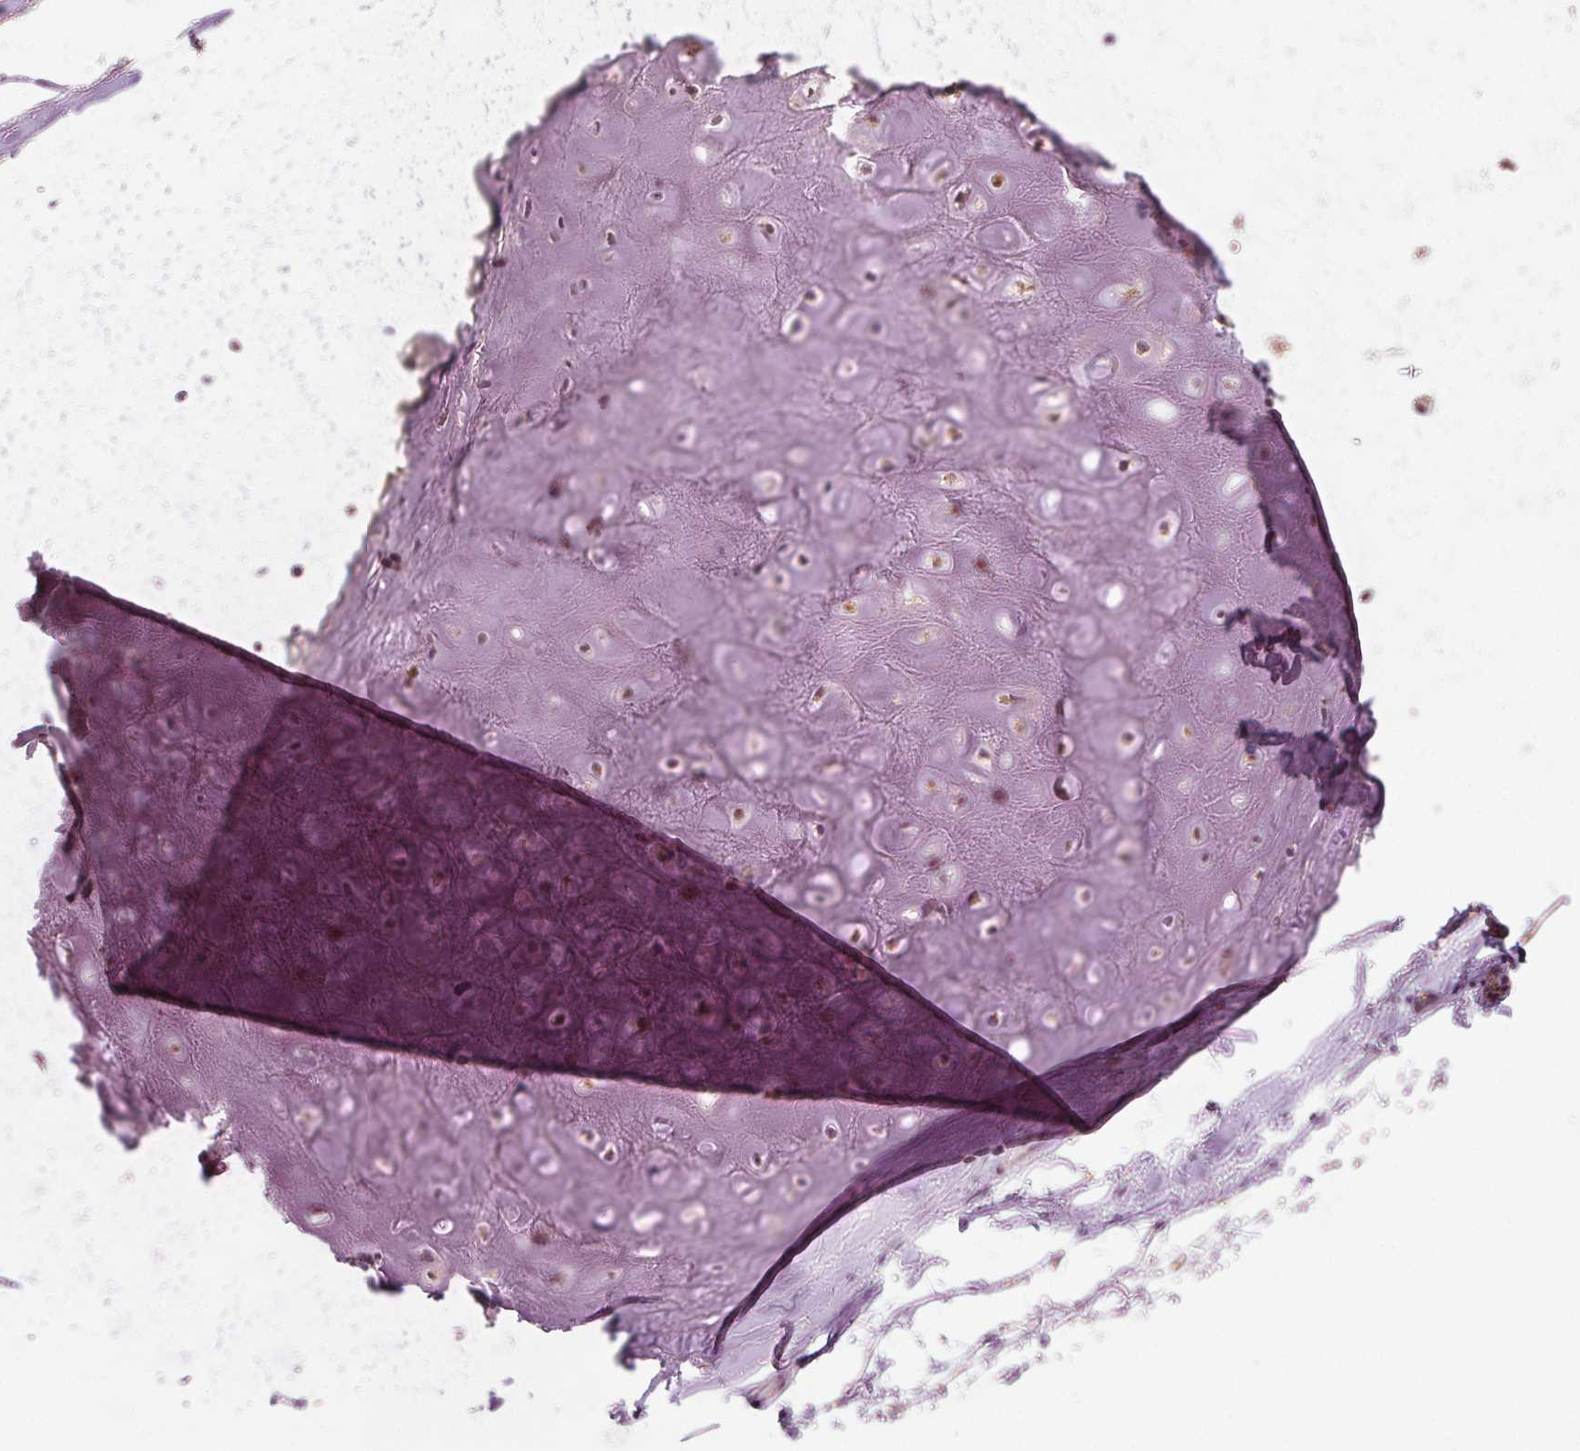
{"staining": {"intensity": "moderate", "quantity": "<25%", "location": "cytoplasmic/membranous"}, "tissue": "adipose tissue", "cell_type": "Adipocytes", "image_type": "normal", "snomed": [{"axis": "morphology", "description": "Normal tissue, NOS"}, {"axis": "topography", "description": "Cartilage tissue"}], "caption": "Protein staining of unremarkable adipose tissue reveals moderate cytoplasmic/membranous positivity in about <25% of adipocytes.", "gene": "LFNG", "patient": {"sex": "male", "age": 65}}